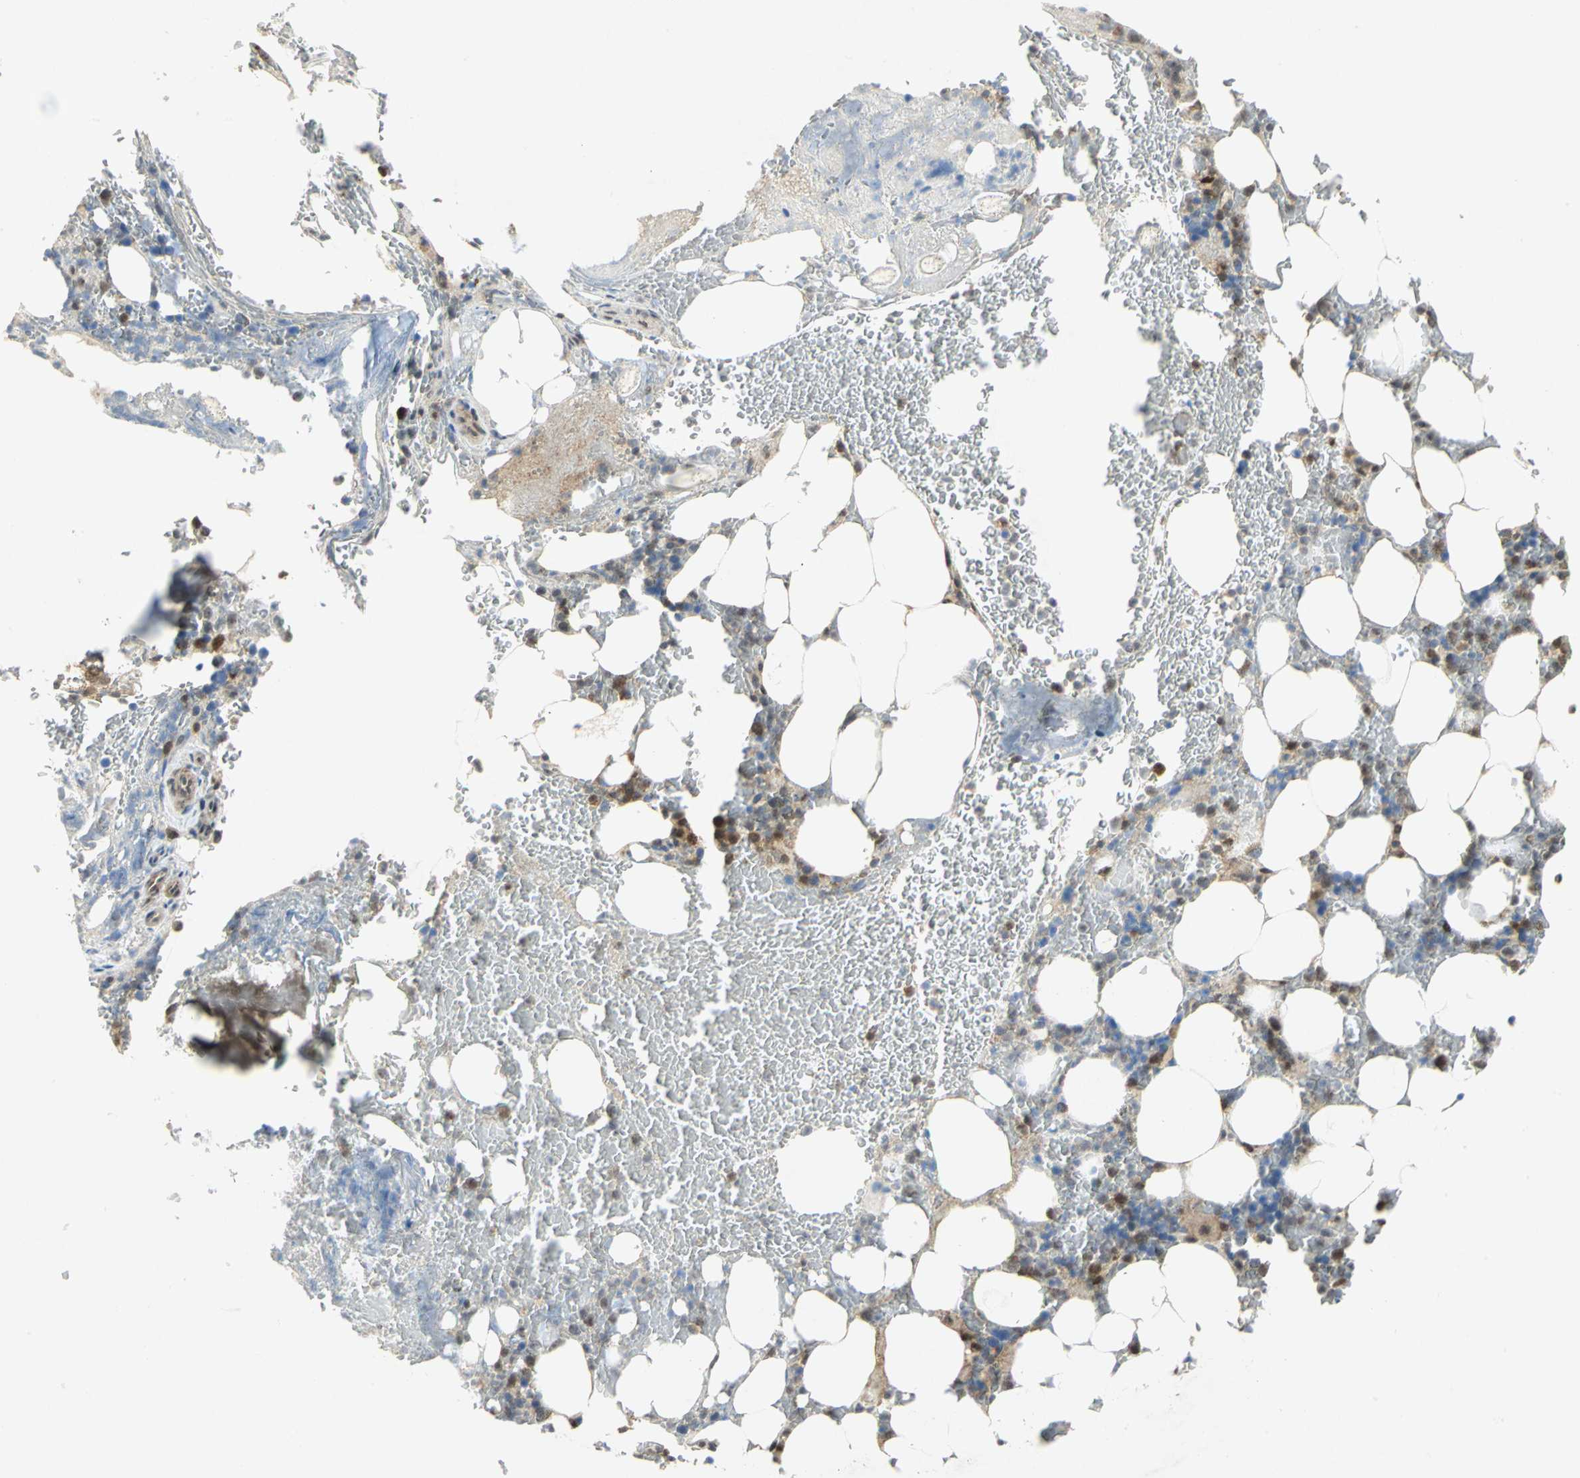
{"staining": {"intensity": "strong", "quantity": "25%-75%", "location": "nuclear"}, "tissue": "bone marrow", "cell_type": "Hematopoietic cells", "image_type": "normal", "snomed": [{"axis": "morphology", "description": "Normal tissue, NOS"}, {"axis": "topography", "description": "Bone marrow"}], "caption": "Immunohistochemical staining of unremarkable human bone marrow exhibits 25%-75% levels of strong nuclear protein expression in approximately 25%-75% of hematopoietic cells. The protein is shown in brown color, while the nuclei are stained blue.", "gene": "PPIA", "patient": {"sex": "female", "age": 73}}